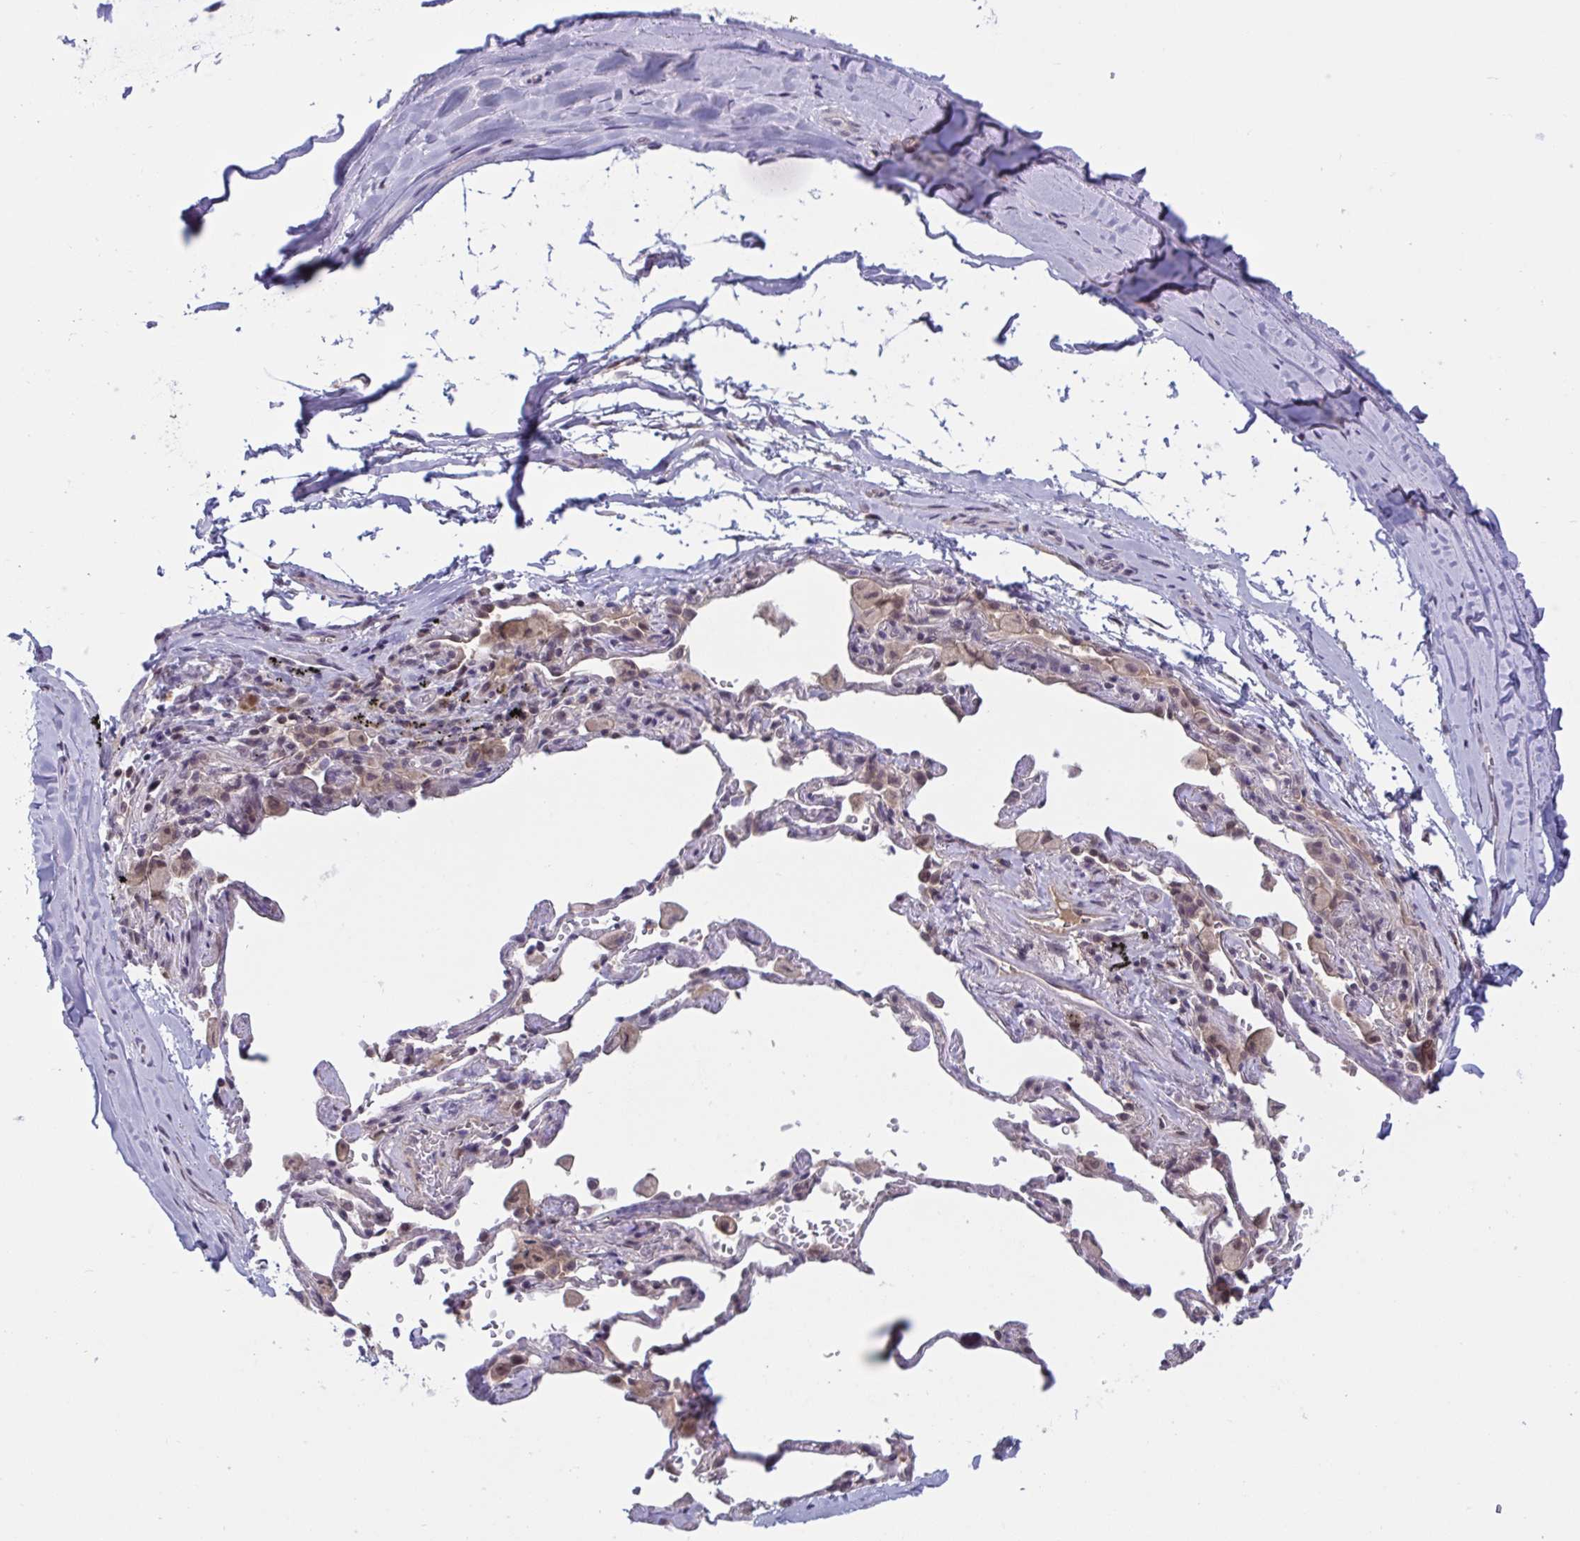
{"staining": {"intensity": "negative", "quantity": "none", "location": "none"}, "tissue": "adipose tissue", "cell_type": "Adipocytes", "image_type": "normal", "snomed": [{"axis": "morphology", "description": "Normal tissue, NOS"}, {"axis": "topography", "description": "Cartilage tissue"}, {"axis": "topography", "description": "Bronchus"}], "caption": "A high-resolution micrograph shows immunohistochemistry (IHC) staining of normal adipose tissue, which exhibits no significant positivity in adipocytes. (Brightfield microscopy of DAB (3,3'-diaminobenzidine) immunohistochemistry (IHC) at high magnification).", "gene": "TTC7B", "patient": {"sex": "male", "age": 64}}